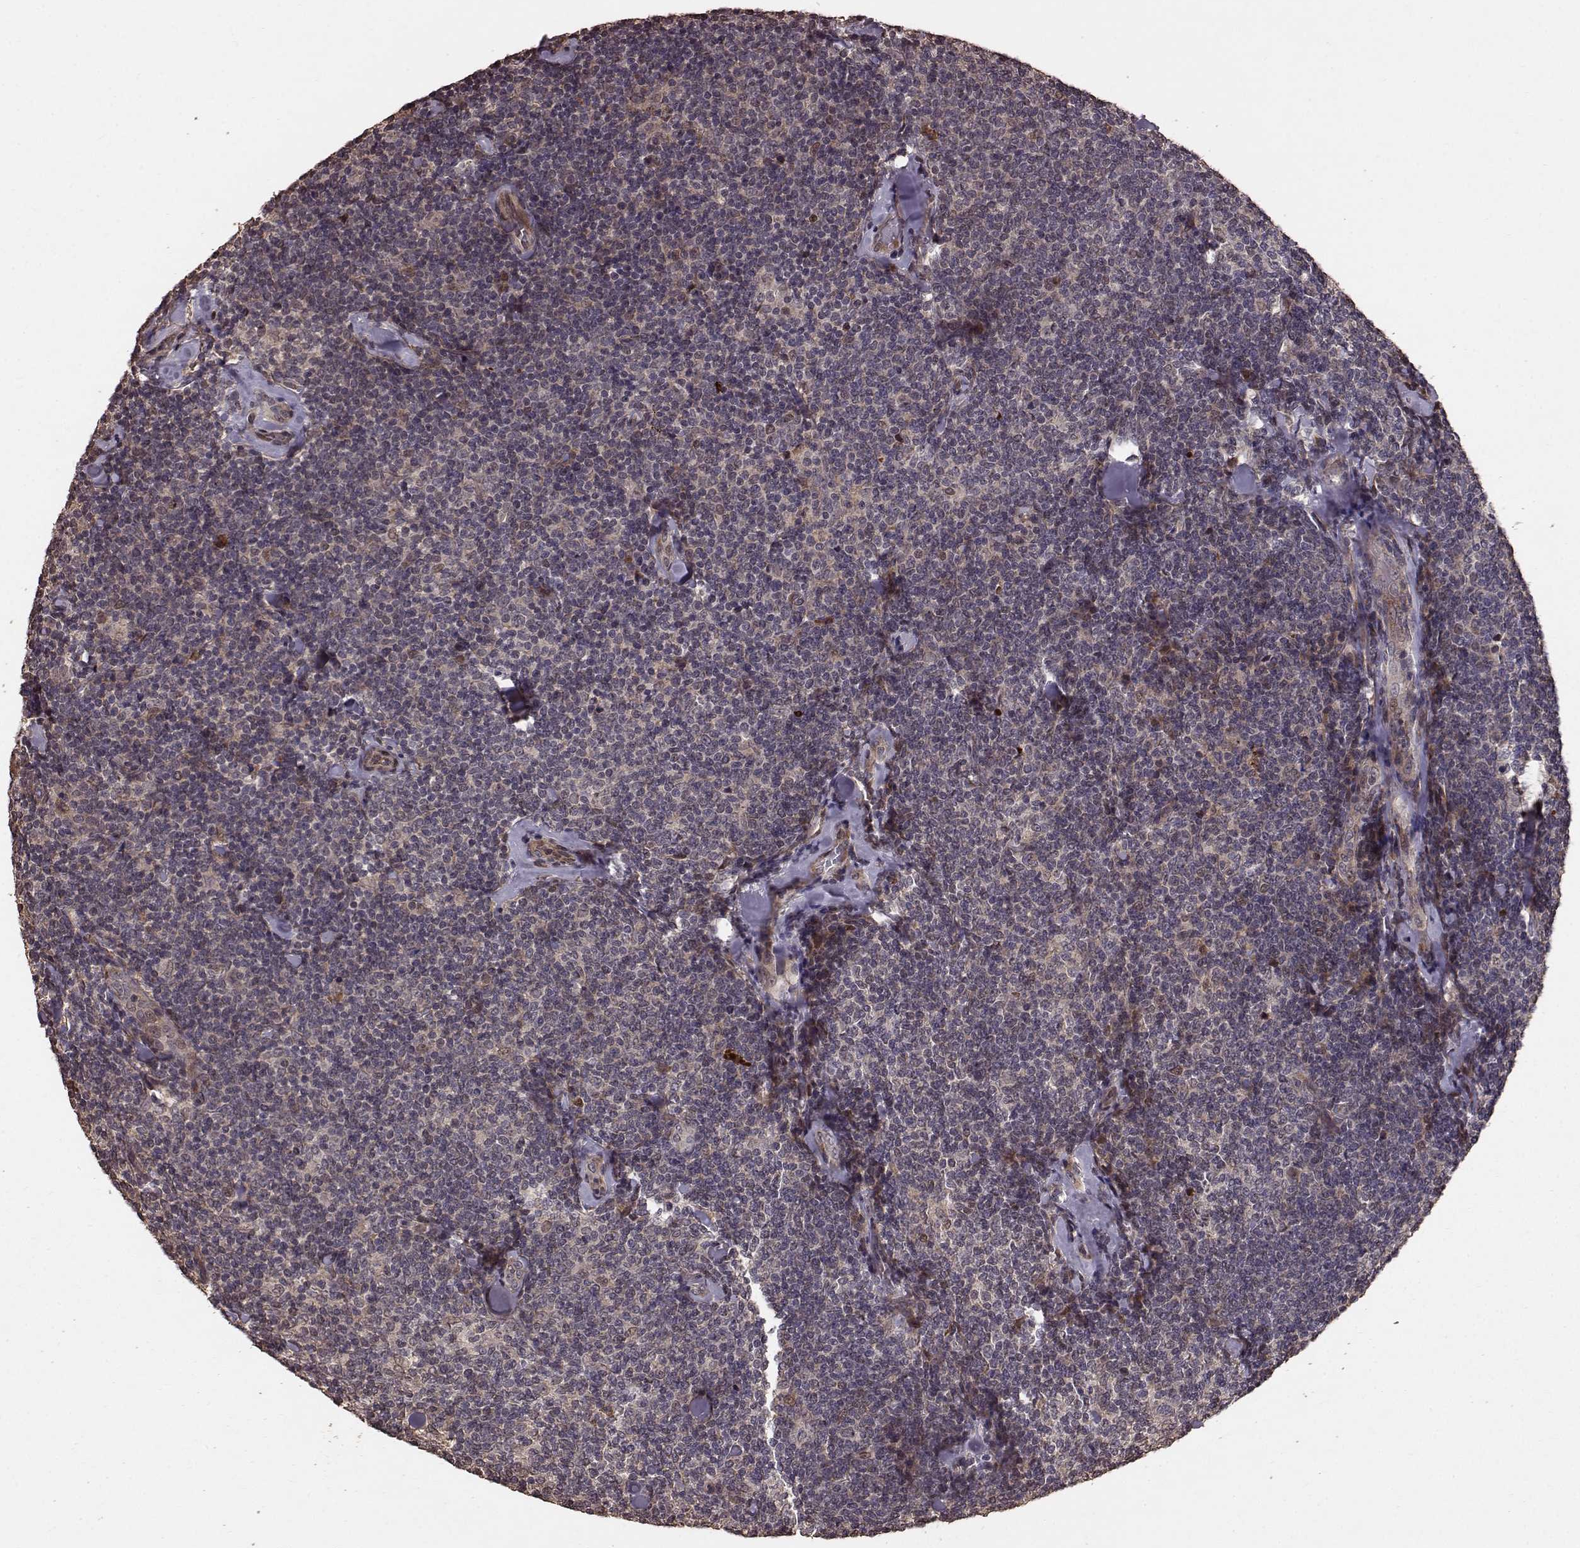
{"staining": {"intensity": "weak", "quantity": "25%-75%", "location": "cytoplasmic/membranous"}, "tissue": "lymphoma", "cell_type": "Tumor cells", "image_type": "cancer", "snomed": [{"axis": "morphology", "description": "Malignant lymphoma, non-Hodgkin's type, Low grade"}, {"axis": "topography", "description": "Lymph node"}], "caption": "A low amount of weak cytoplasmic/membranous expression is identified in approximately 25%-75% of tumor cells in malignant lymphoma, non-Hodgkin's type (low-grade) tissue.", "gene": "USP15", "patient": {"sex": "female", "age": 56}}